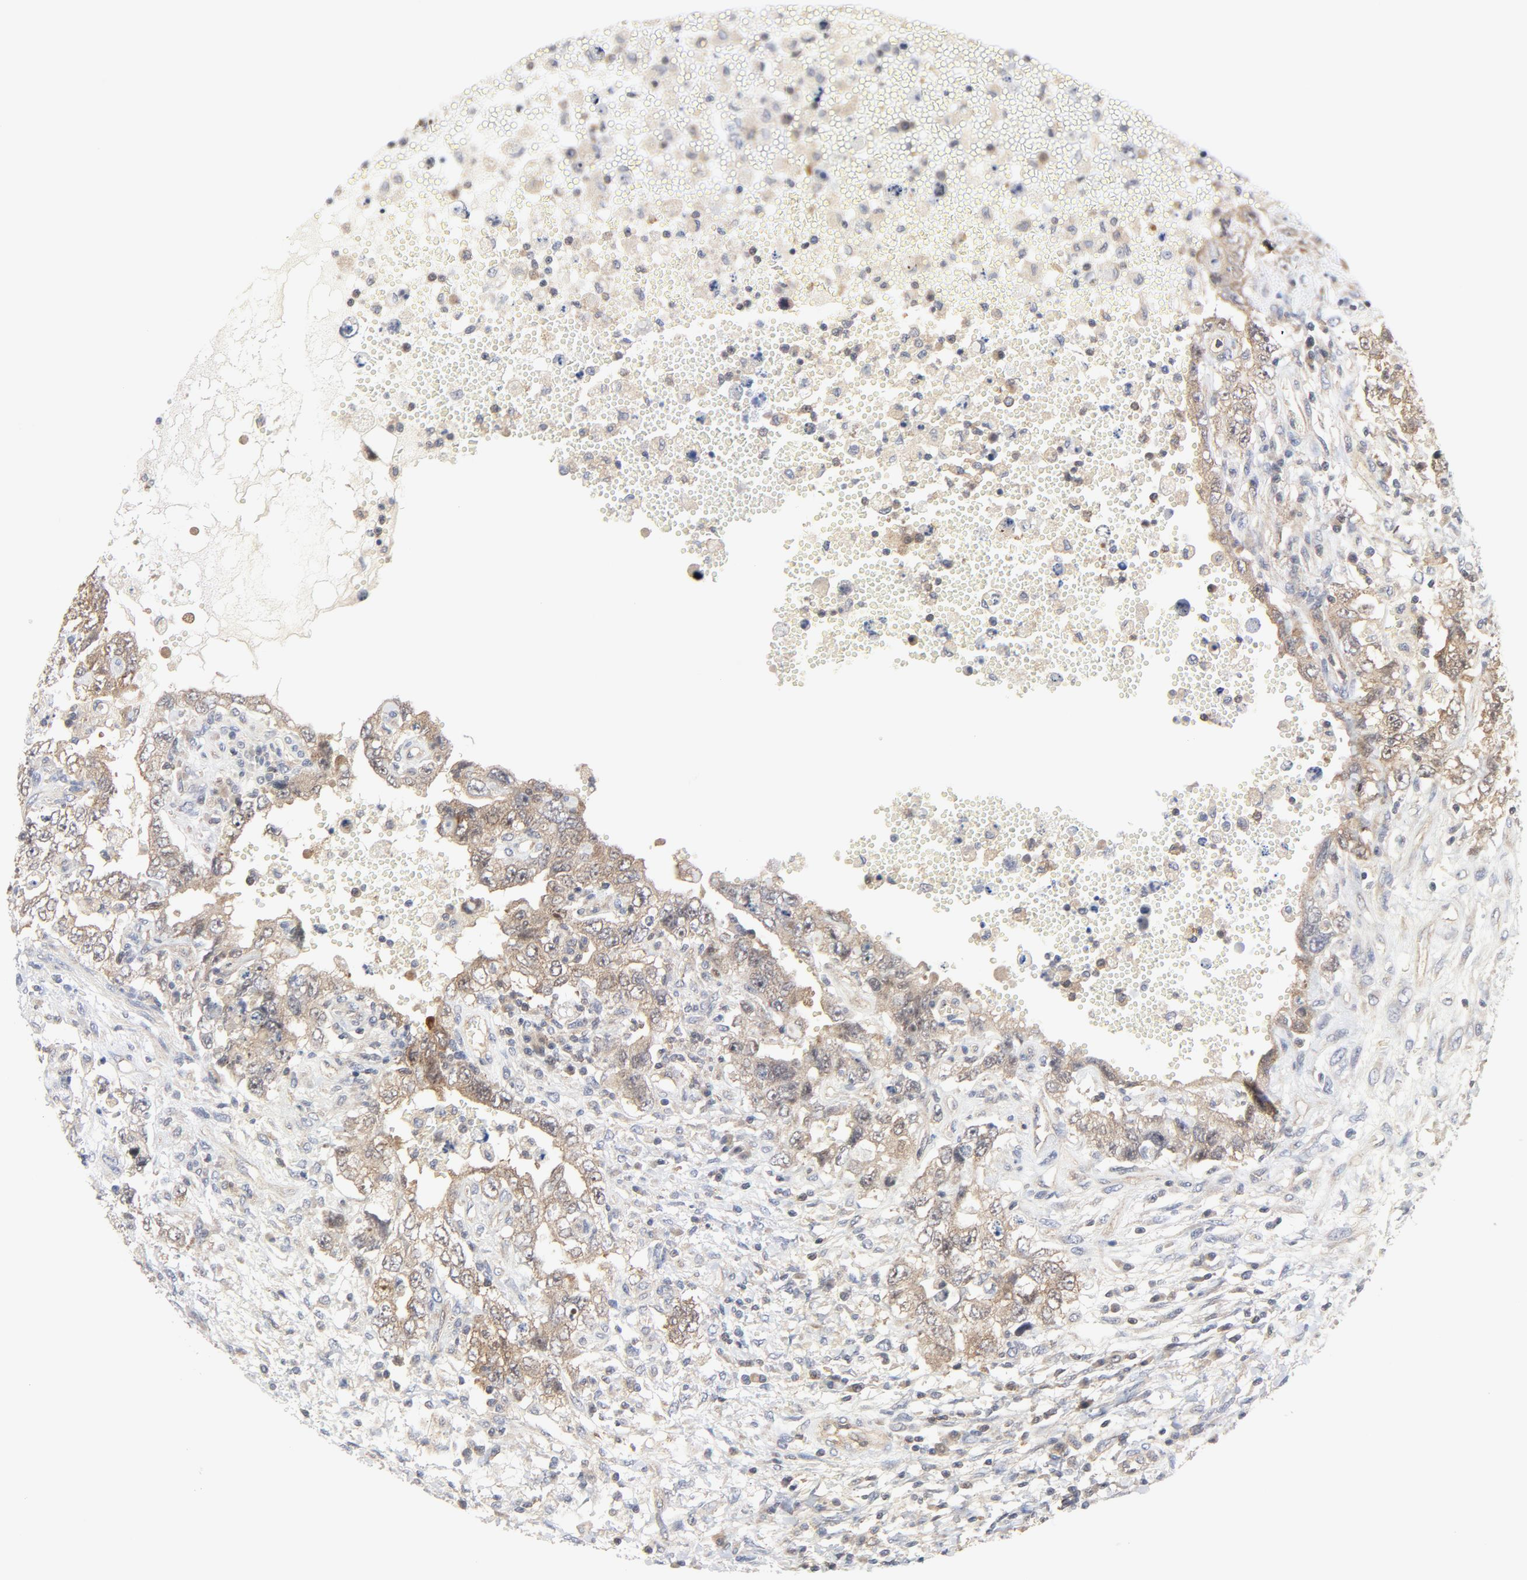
{"staining": {"intensity": "moderate", "quantity": ">75%", "location": "cytoplasmic/membranous"}, "tissue": "testis cancer", "cell_type": "Tumor cells", "image_type": "cancer", "snomed": [{"axis": "morphology", "description": "Carcinoma, Embryonal, NOS"}, {"axis": "topography", "description": "Testis"}], "caption": "Immunohistochemical staining of embryonal carcinoma (testis) exhibits moderate cytoplasmic/membranous protein staining in approximately >75% of tumor cells.", "gene": "MAP2K7", "patient": {"sex": "male", "age": 26}}